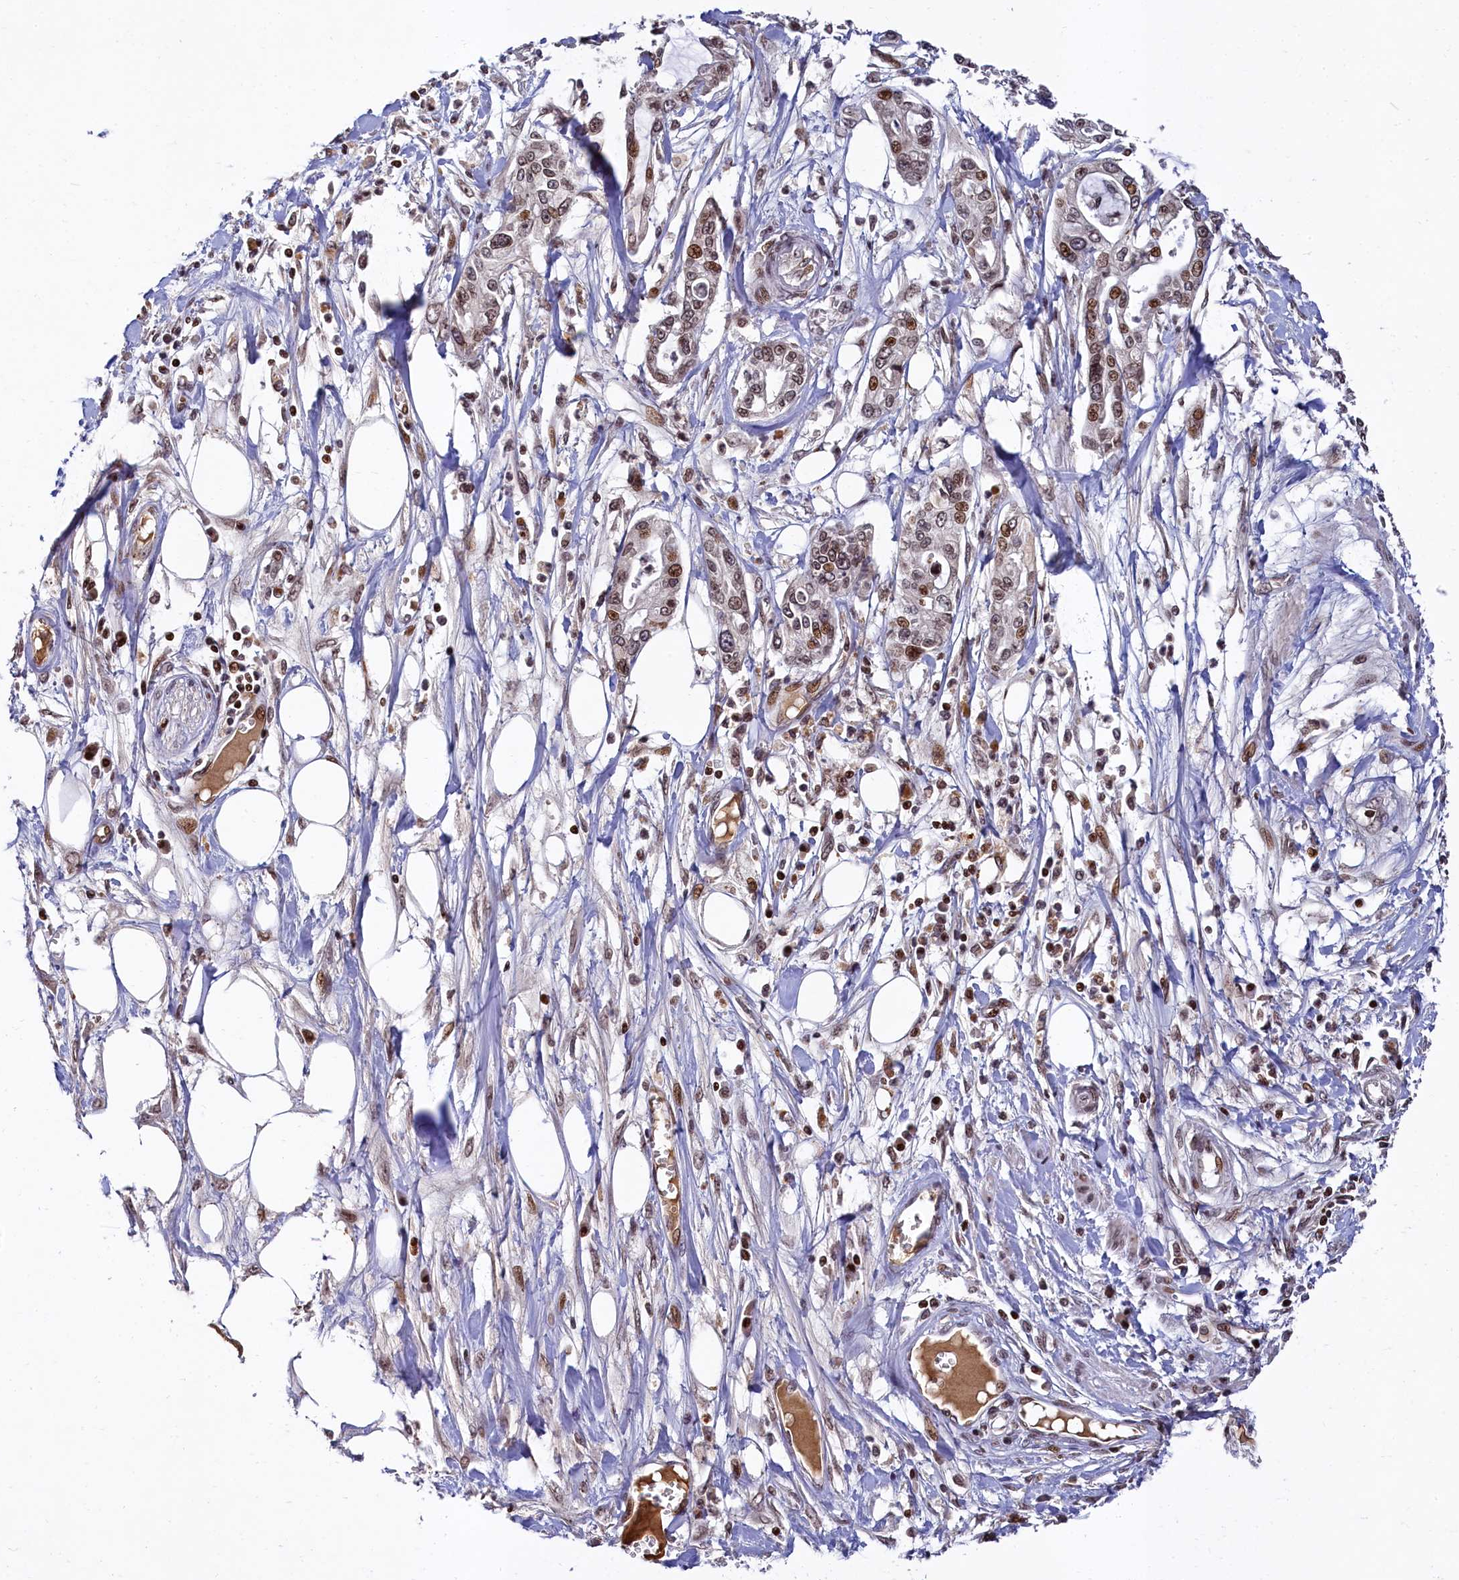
{"staining": {"intensity": "moderate", "quantity": ">75%", "location": "nuclear"}, "tissue": "pancreatic cancer", "cell_type": "Tumor cells", "image_type": "cancer", "snomed": [{"axis": "morphology", "description": "Adenocarcinoma, NOS"}, {"axis": "topography", "description": "Pancreas"}], "caption": "Approximately >75% of tumor cells in pancreatic adenocarcinoma display moderate nuclear protein positivity as visualized by brown immunohistochemical staining.", "gene": "FAM217B", "patient": {"sex": "male", "age": 68}}